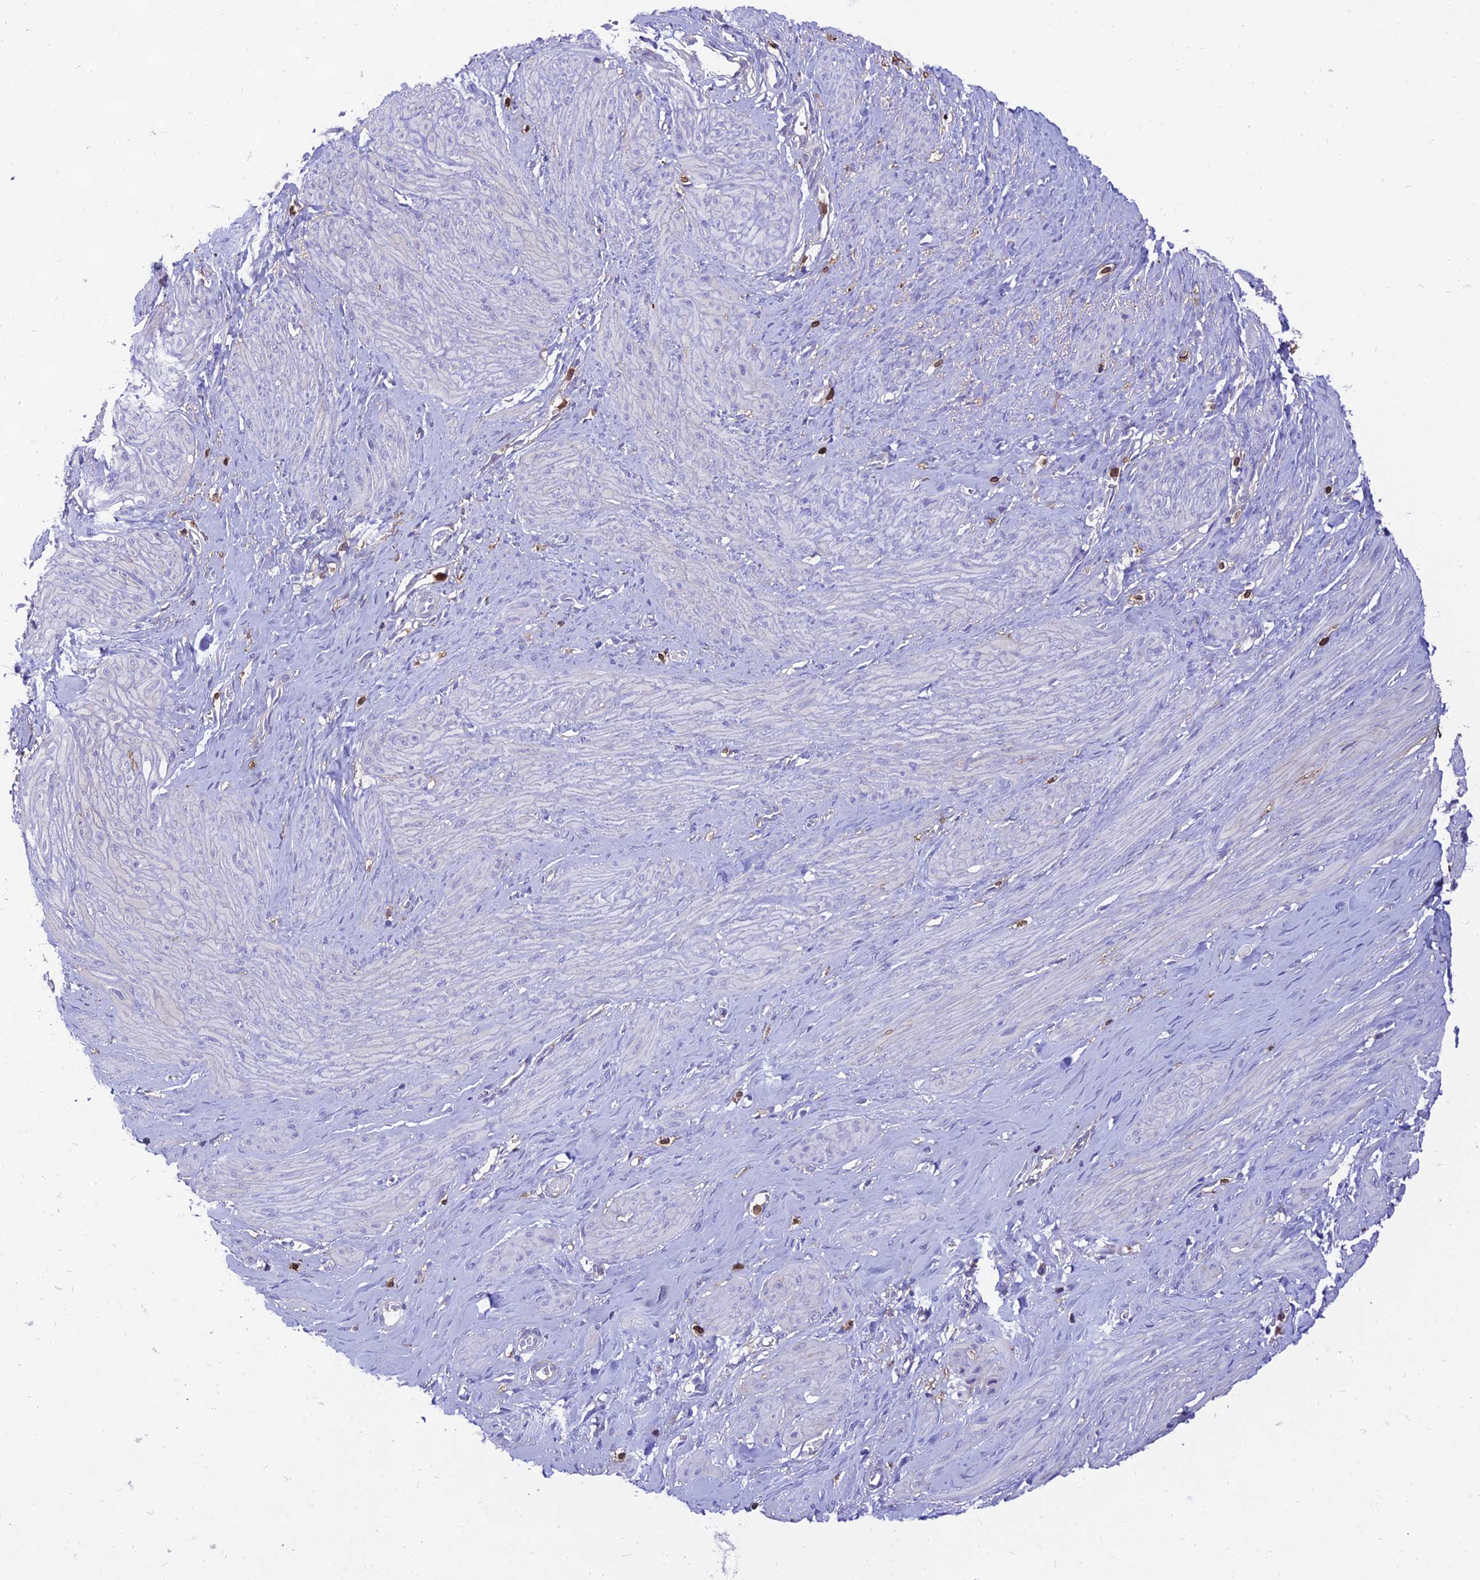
{"staining": {"intensity": "negative", "quantity": "none", "location": "none"}, "tissue": "smooth muscle", "cell_type": "Smooth muscle cells", "image_type": "normal", "snomed": [{"axis": "morphology", "description": "Normal tissue, NOS"}, {"axis": "topography", "description": "Endometrium"}], "caption": "Smooth muscle was stained to show a protein in brown. There is no significant positivity in smooth muscle cells. The staining was performed using DAB to visualize the protein expression in brown, while the nuclei were stained in blue with hematoxylin (Magnification: 20x).", "gene": "SREK1IP1", "patient": {"sex": "female", "age": 33}}